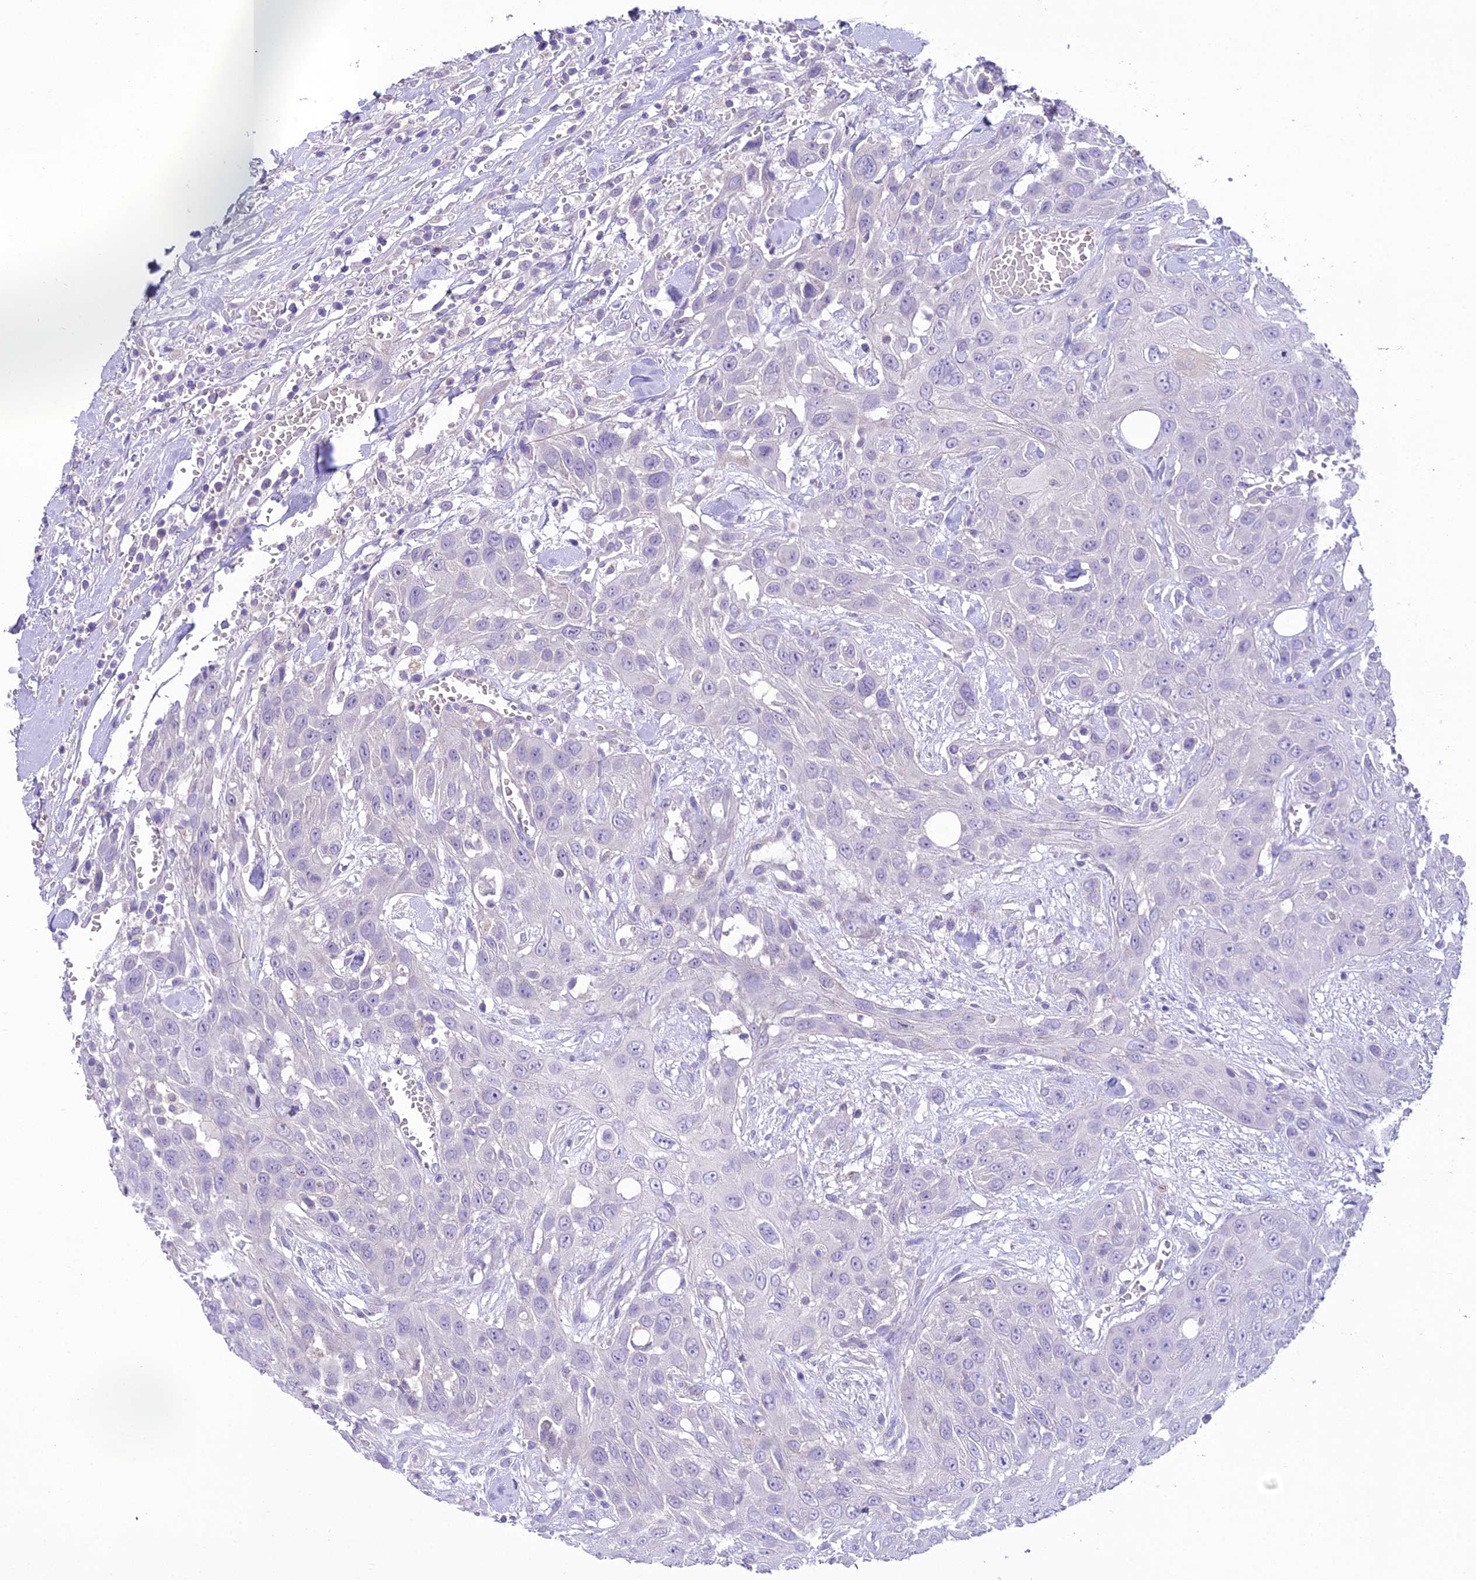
{"staining": {"intensity": "negative", "quantity": "none", "location": "none"}, "tissue": "head and neck cancer", "cell_type": "Tumor cells", "image_type": "cancer", "snomed": [{"axis": "morphology", "description": "Squamous cell carcinoma, NOS"}, {"axis": "topography", "description": "Head-Neck"}], "caption": "IHC of human head and neck cancer exhibits no expression in tumor cells. Nuclei are stained in blue.", "gene": "SCRT1", "patient": {"sex": "male", "age": 81}}